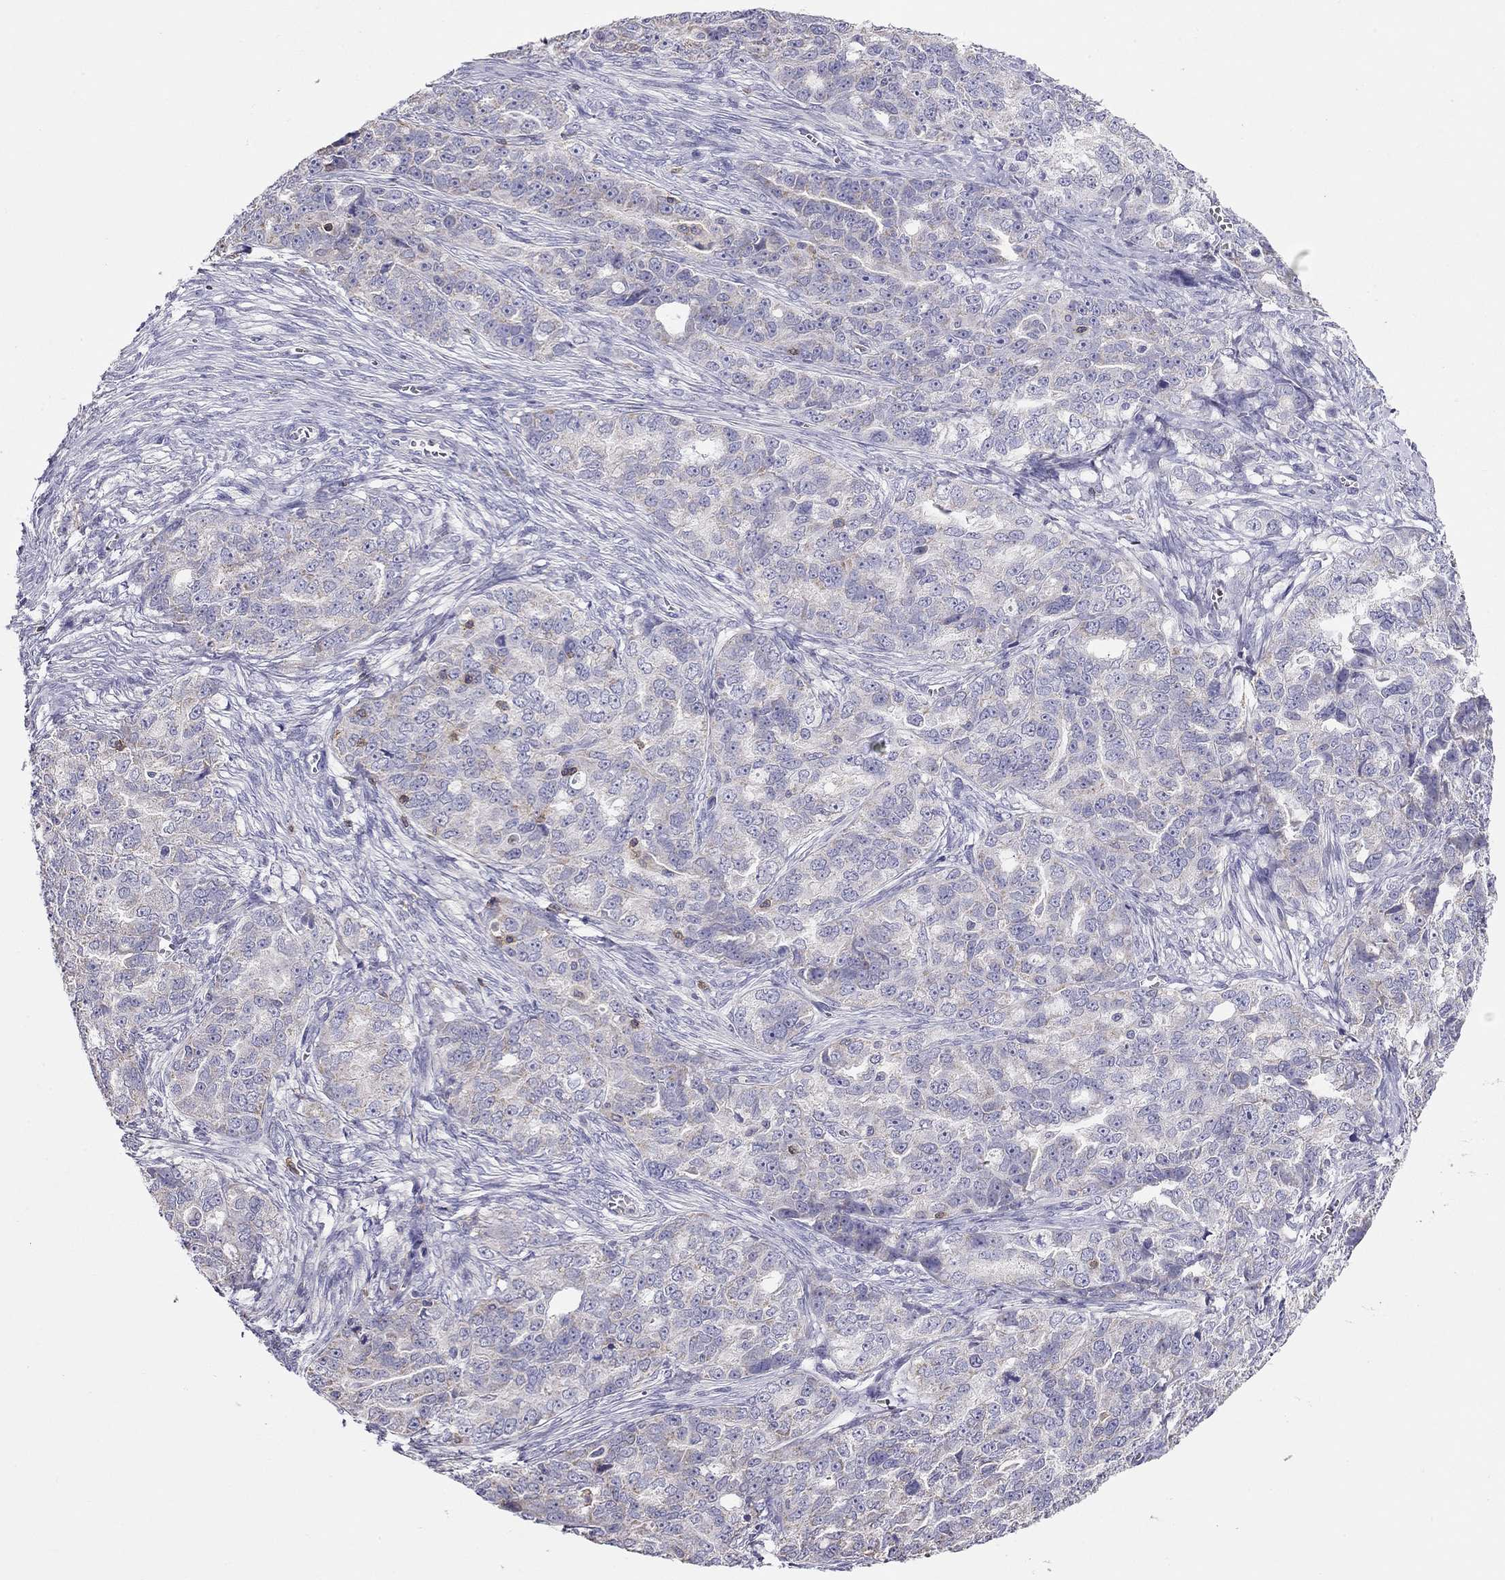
{"staining": {"intensity": "negative", "quantity": "none", "location": "none"}, "tissue": "ovarian cancer", "cell_type": "Tumor cells", "image_type": "cancer", "snomed": [{"axis": "morphology", "description": "Cystadenocarcinoma, serous, NOS"}, {"axis": "topography", "description": "Ovary"}], "caption": "High power microscopy image of an immunohistochemistry image of serous cystadenocarcinoma (ovarian), revealing no significant positivity in tumor cells. The staining was performed using DAB to visualize the protein expression in brown, while the nuclei were stained in blue with hematoxylin (Magnification: 20x).", "gene": "CITED1", "patient": {"sex": "female", "age": 51}}